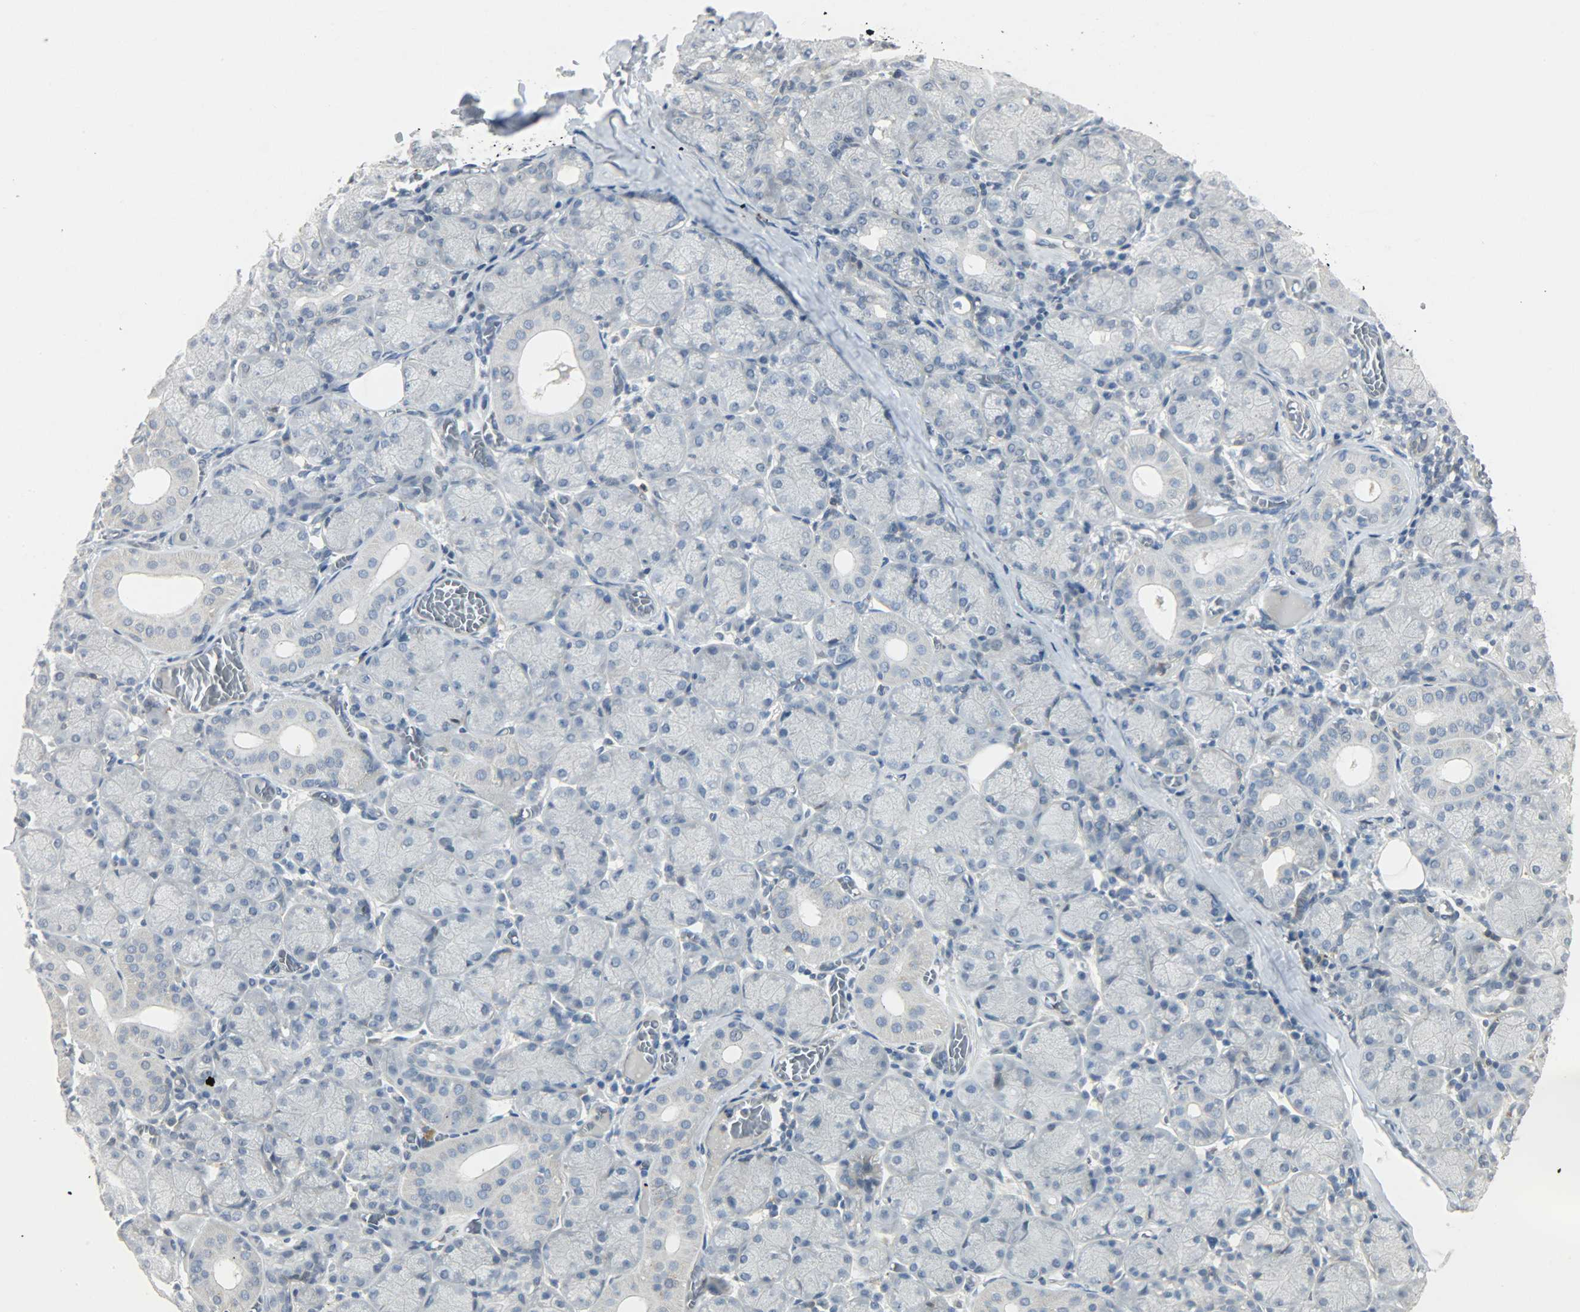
{"staining": {"intensity": "negative", "quantity": "none", "location": "none"}, "tissue": "salivary gland", "cell_type": "Glandular cells", "image_type": "normal", "snomed": [{"axis": "morphology", "description": "Normal tissue, NOS"}, {"axis": "topography", "description": "Salivary gland"}], "caption": "Immunohistochemistry image of normal salivary gland: salivary gland stained with DAB (3,3'-diaminobenzidine) reveals no significant protein expression in glandular cells.", "gene": "CD4", "patient": {"sex": "female", "age": 24}}